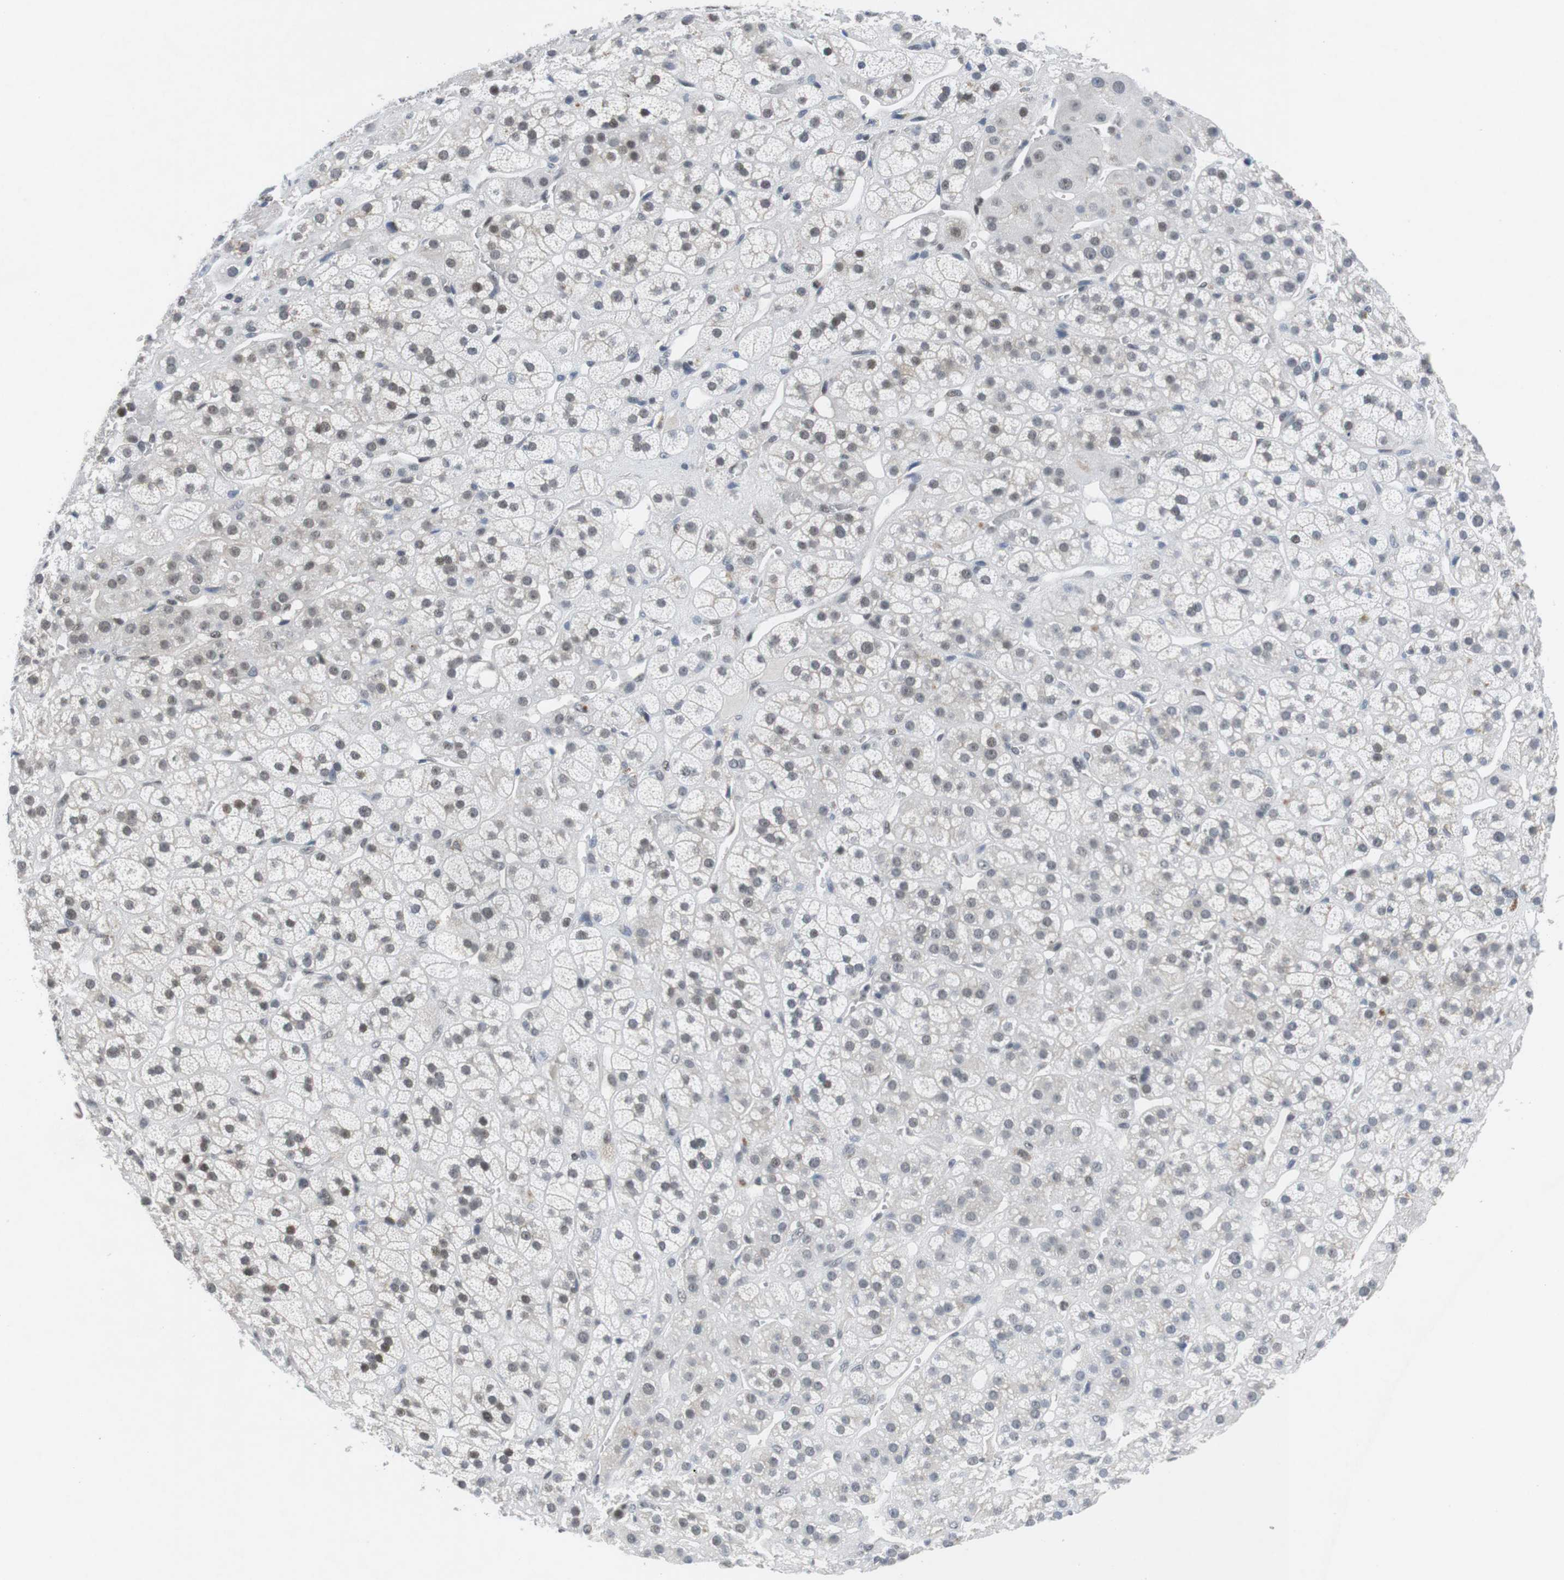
{"staining": {"intensity": "moderate", "quantity": "<25%", "location": "cytoplasmic/membranous,nuclear"}, "tissue": "adrenal gland", "cell_type": "Glandular cells", "image_type": "normal", "snomed": [{"axis": "morphology", "description": "Normal tissue, NOS"}, {"axis": "topography", "description": "Adrenal gland"}], "caption": "About <25% of glandular cells in unremarkable human adrenal gland show moderate cytoplasmic/membranous,nuclear protein staining as visualized by brown immunohistochemical staining.", "gene": "NECTIN1", "patient": {"sex": "male", "age": 56}}